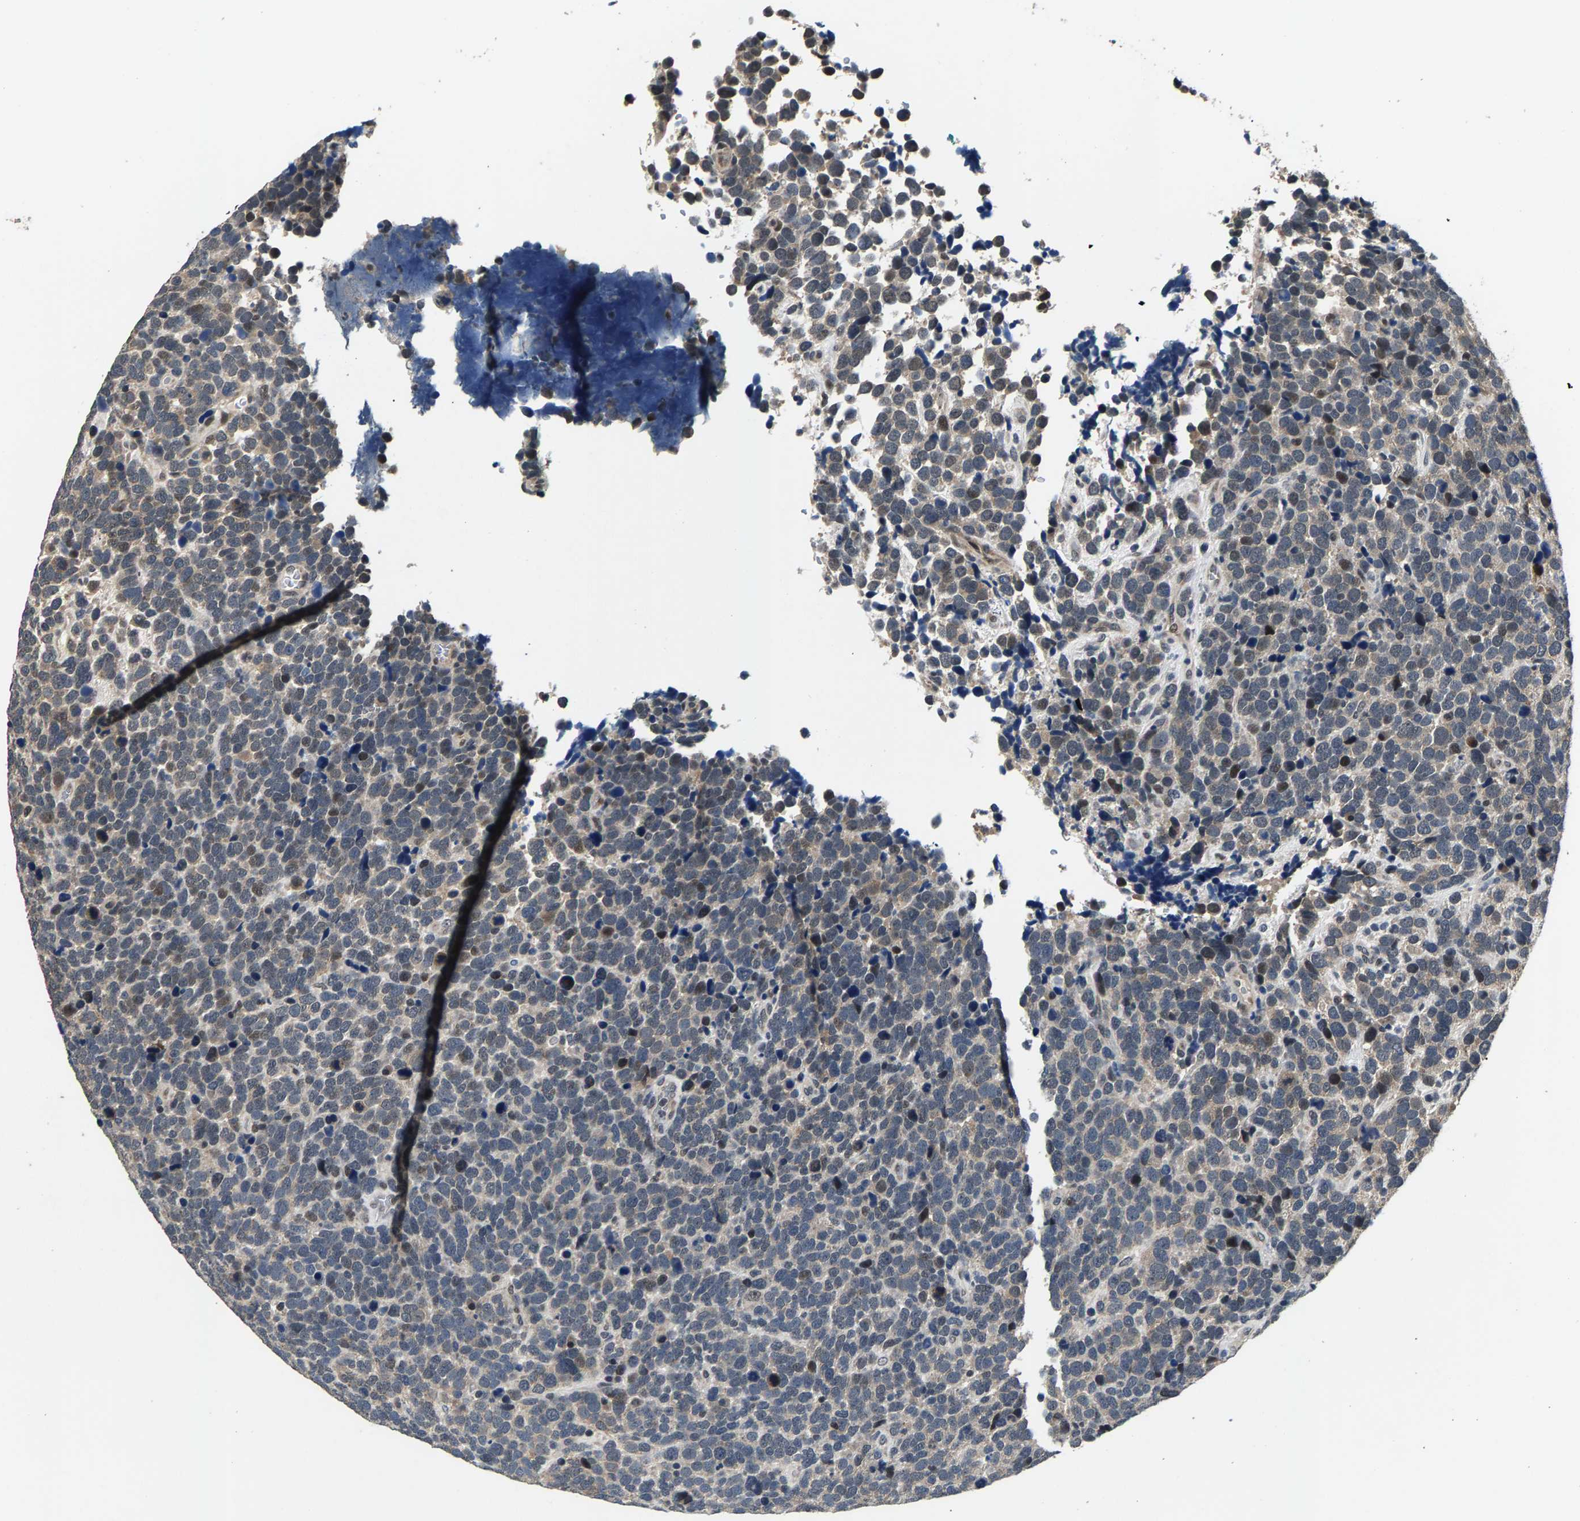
{"staining": {"intensity": "weak", "quantity": "25%-75%", "location": "cytoplasmic/membranous,nuclear"}, "tissue": "urothelial cancer", "cell_type": "Tumor cells", "image_type": "cancer", "snomed": [{"axis": "morphology", "description": "Urothelial carcinoma, High grade"}, {"axis": "topography", "description": "Urinary bladder"}], "caption": "A brown stain labels weak cytoplasmic/membranous and nuclear positivity of a protein in urothelial cancer tumor cells.", "gene": "RBM33", "patient": {"sex": "female", "age": 82}}